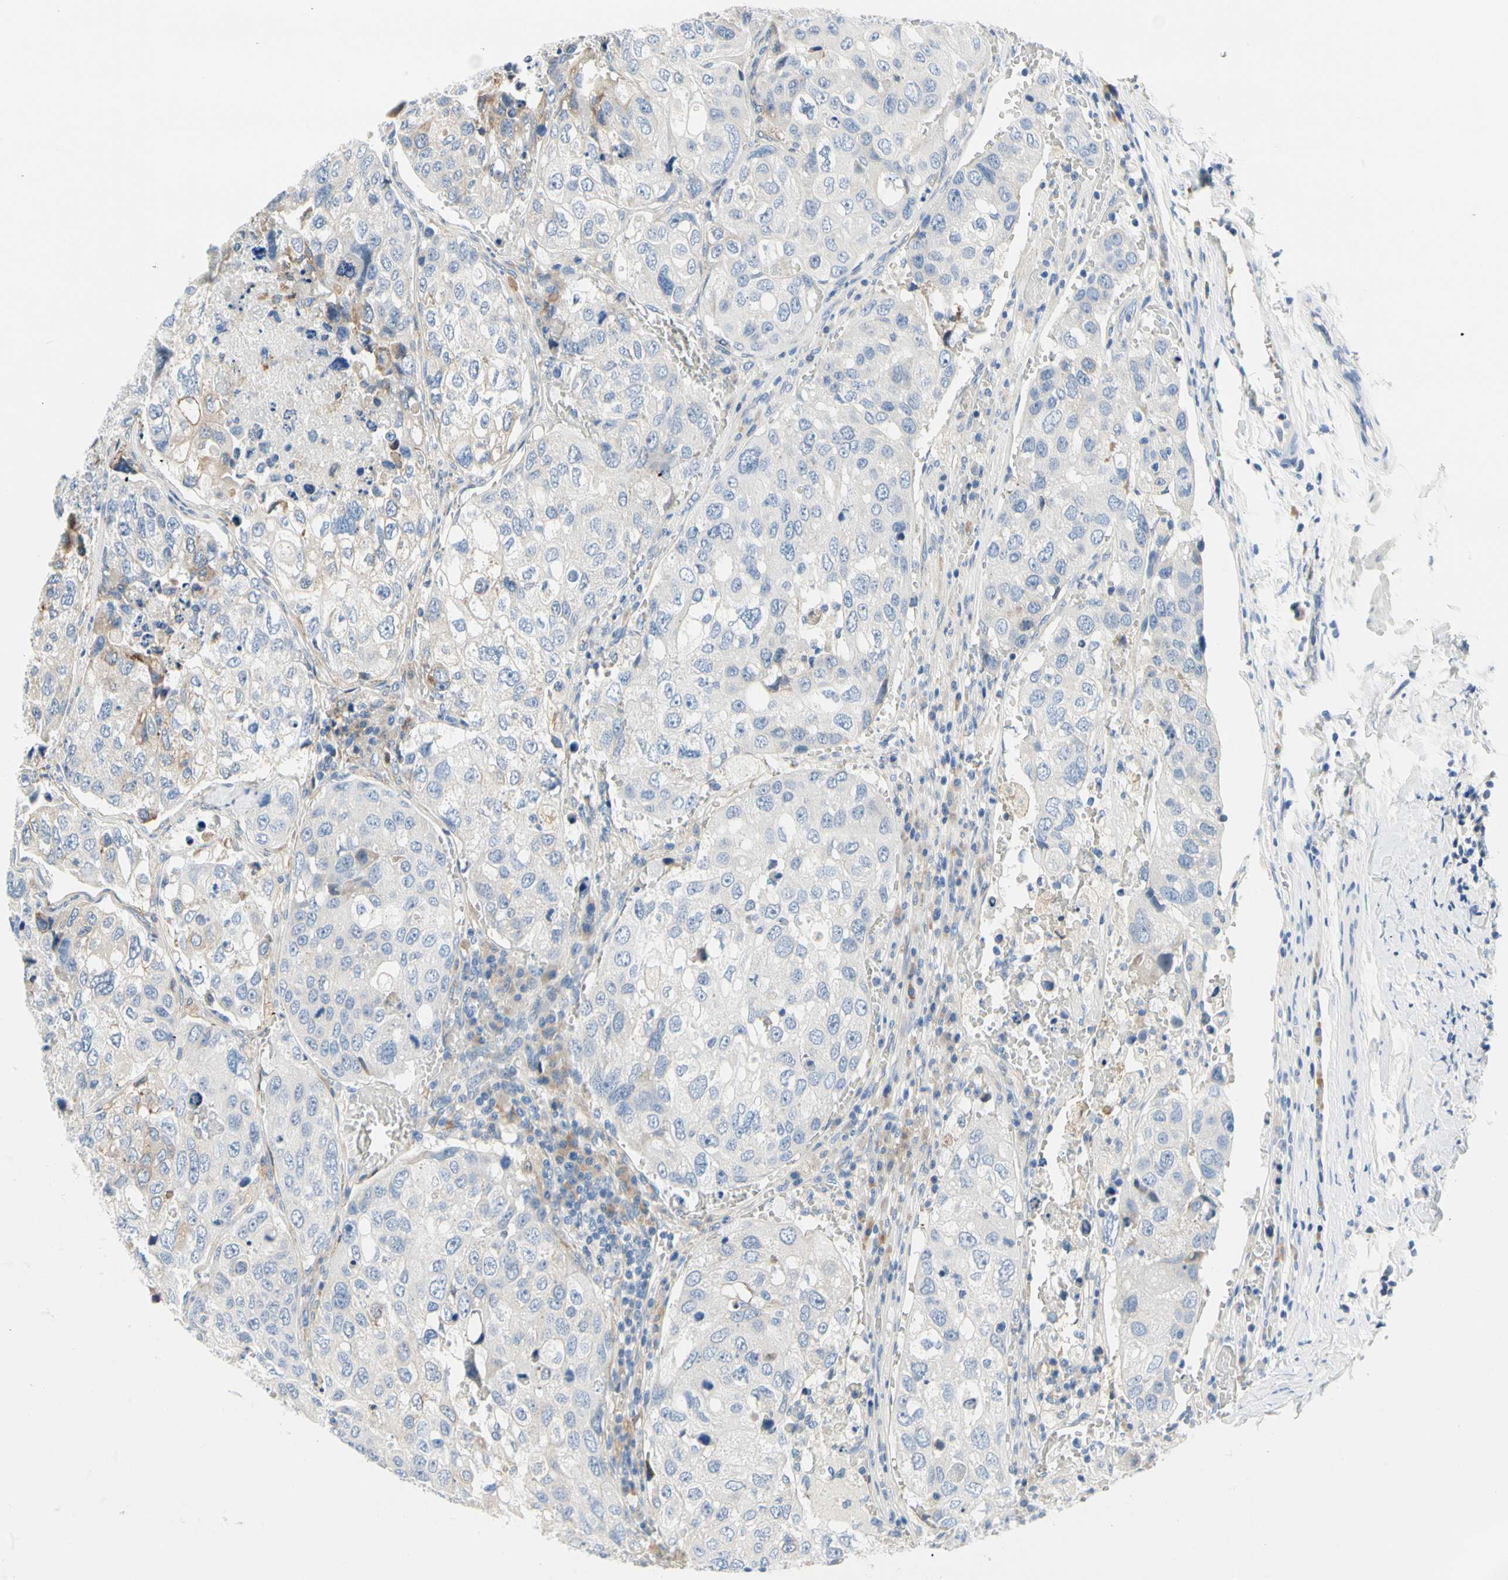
{"staining": {"intensity": "negative", "quantity": "none", "location": "none"}, "tissue": "urothelial cancer", "cell_type": "Tumor cells", "image_type": "cancer", "snomed": [{"axis": "morphology", "description": "Urothelial carcinoma, High grade"}, {"axis": "topography", "description": "Lymph node"}, {"axis": "topography", "description": "Urinary bladder"}], "caption": "Tumor cells show no significant staining in urothelial cancer. (Brightfield microscopy of DAB (3,3'-diaminobenzidine) immunohistochemistry (IHC) at high magnification).", "gene": "STXBP1", "patient": {"sex": "male", "age": 51}}